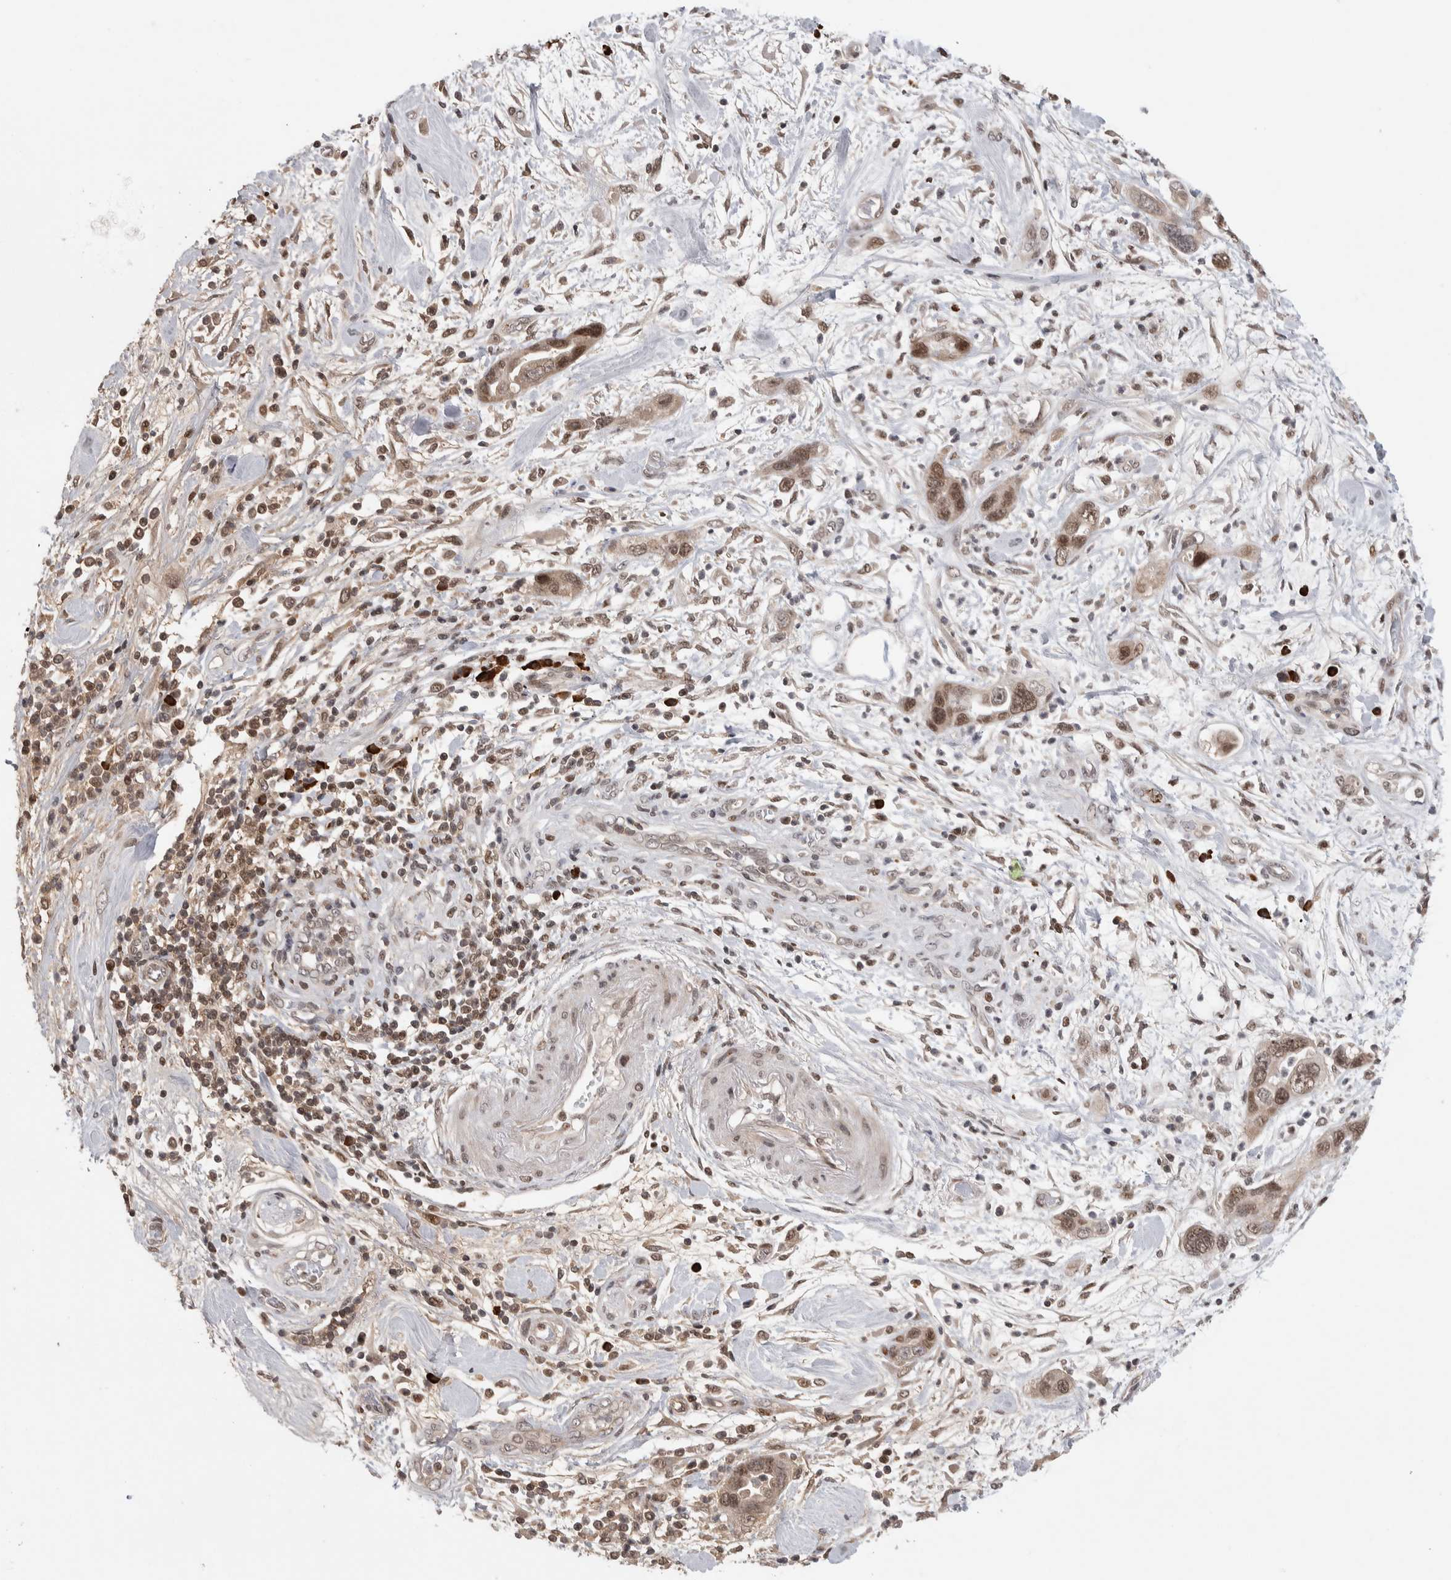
{"staining": {"intensity": "moderate", "quantity": ">75%", "location": "nuclear"}, "tissue": "pancreatic cancer", "cell_type": "Tumor cells", "image_type": "cancer", "snomed": [{"axis": "morphology", "description": "Adenocarcinoma, NOS"}, {"axis": "topography", "description": "Pancreas"}], "caption": "Immunohistochemical staining of human pancreatic cancer (adenocarcinoma) demonstrates moderate nuclear protein staining in about >75% of tumor cells.", "gene": "ZNF592", "patient": {"sex": "female", "age": 70}}